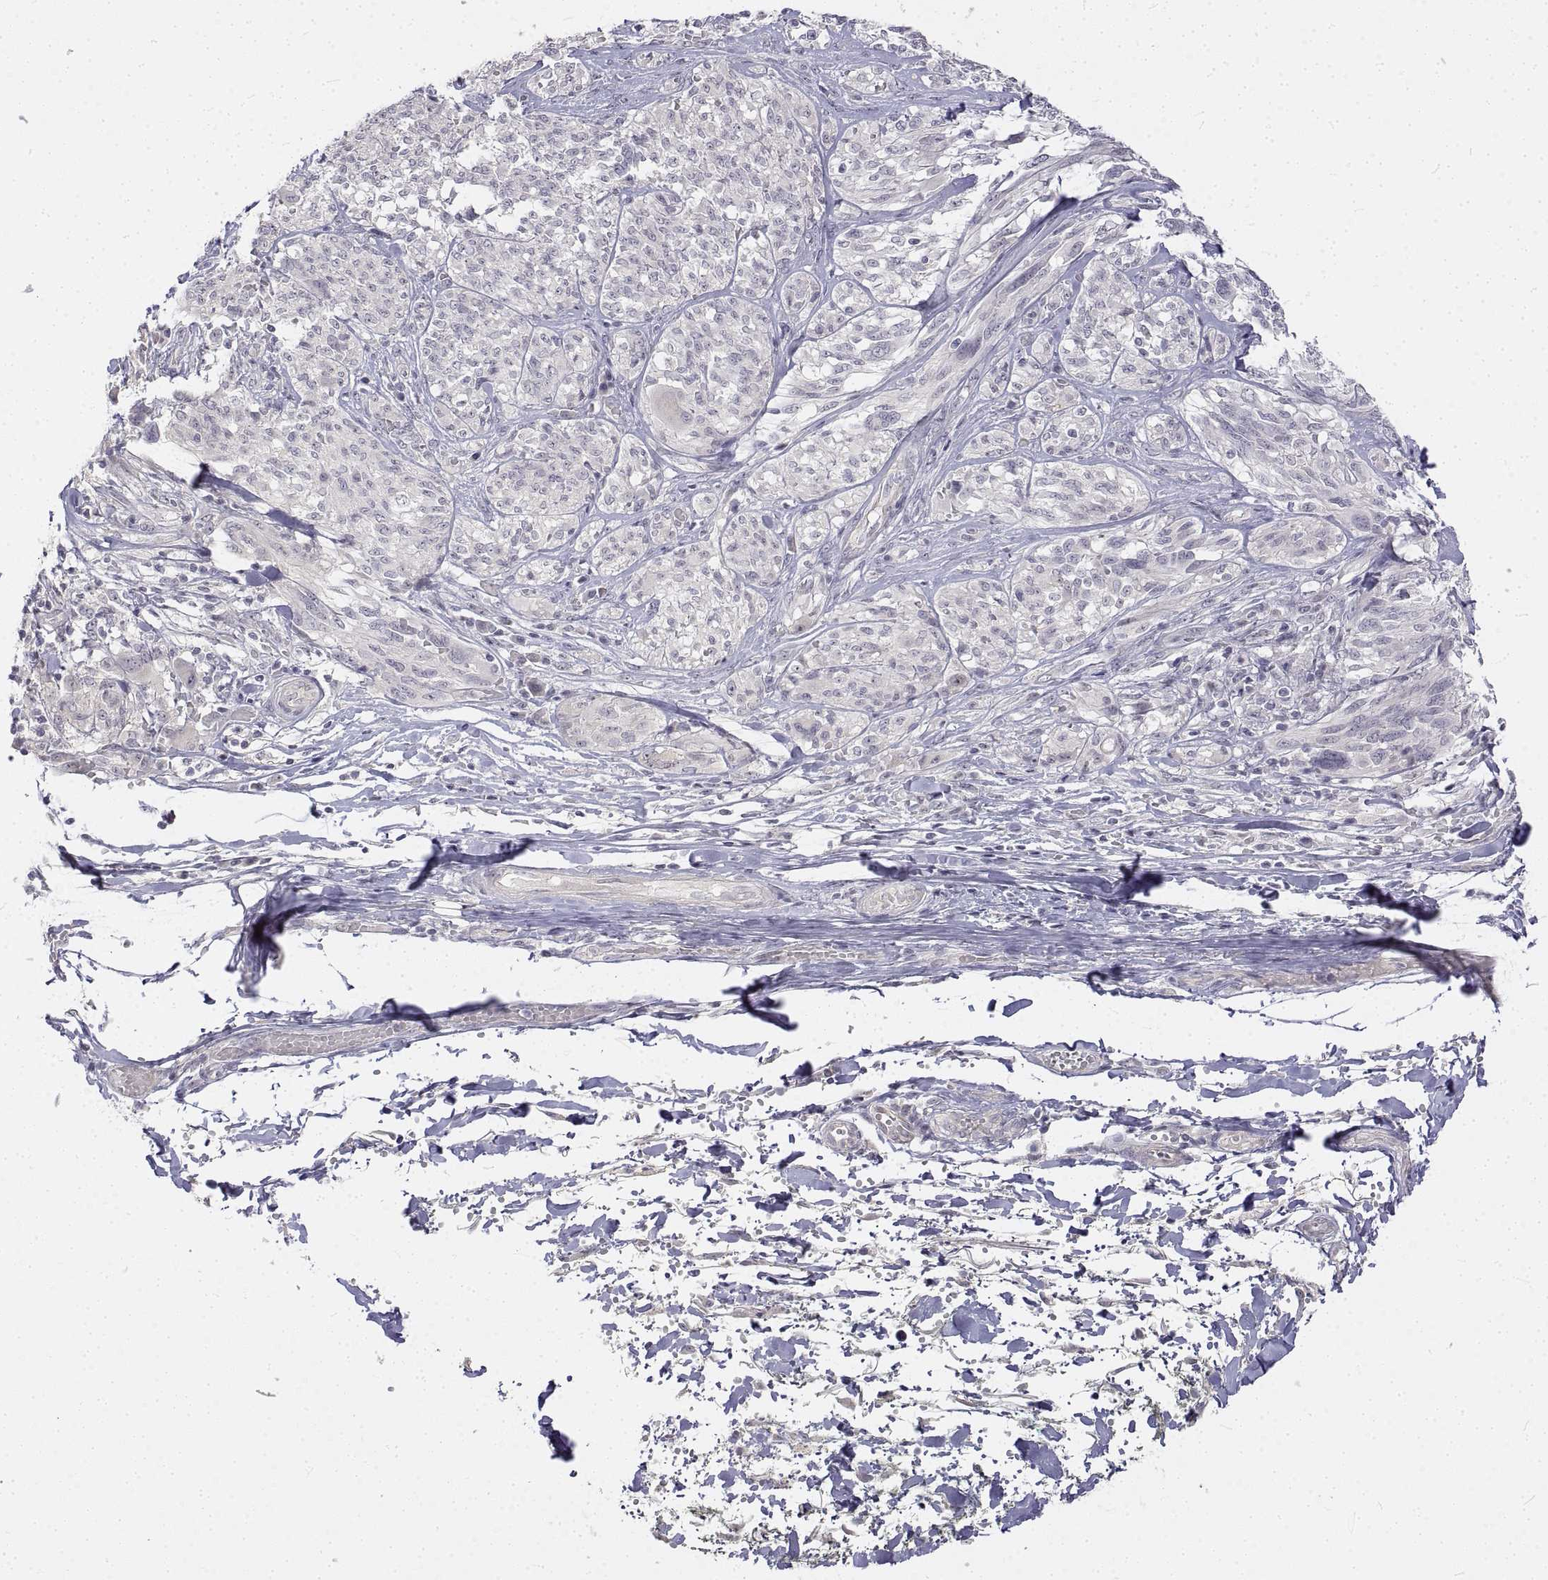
{"staining": {"intensity": "negative", "quantity": "none", "location": "none"}, "tissue": "melanoma", "cell_type": "Tumor cells", "image_type": "cancer", "snomed": [{"axis": "morphology", "description": "Malignant melanoma, NOS"}, {"axis": "topography", "description": "Skin"}], "caption": "Immunohistochemistry (IHC) image of neoplastic tissue: human malignant melanoma stained with DAB reveals no significant protein staining in tumor cells.", "gene": "ANO2", "patient": {"sex": "female", "age": 91}}